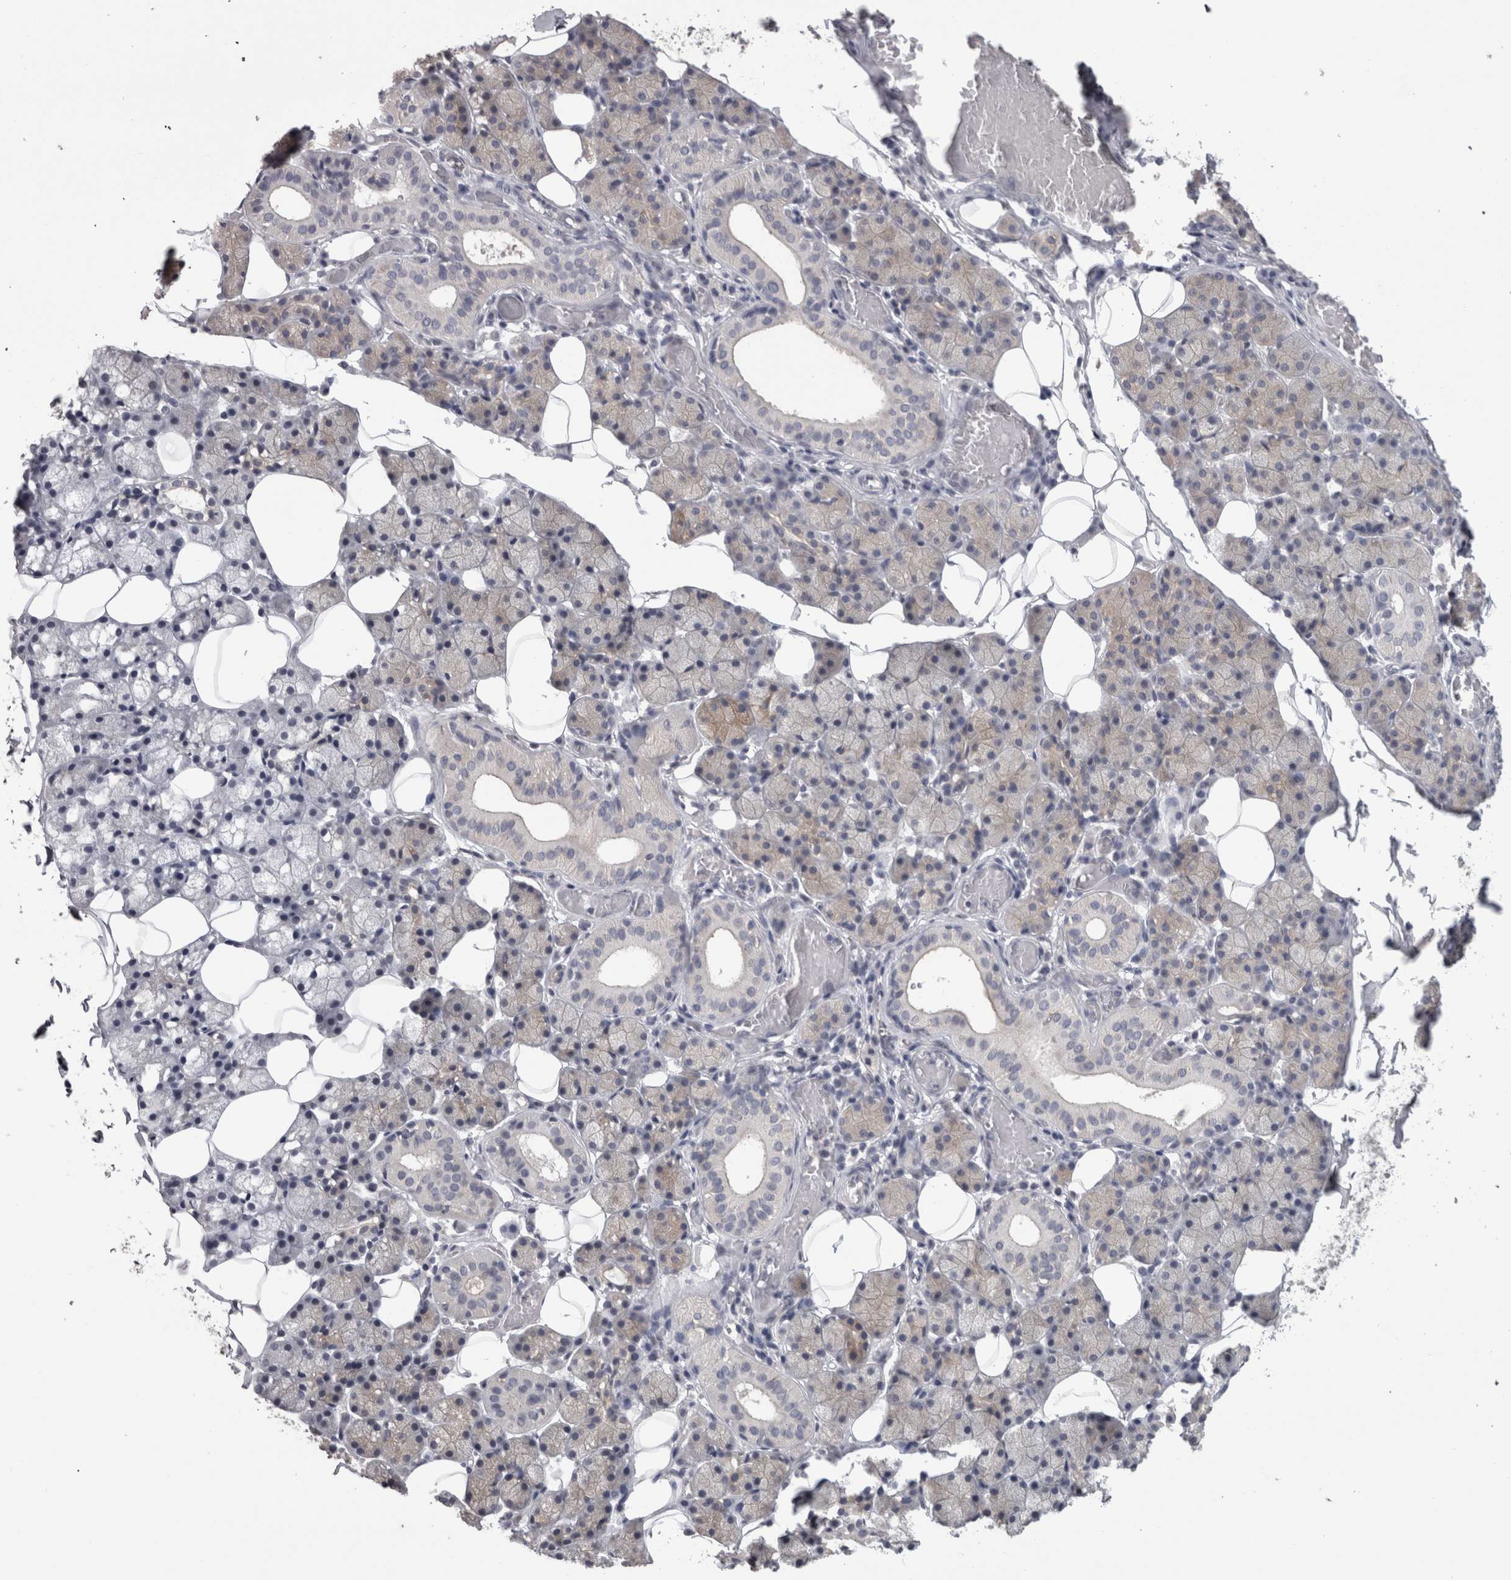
{"staining": {"intensity": "weak", "quantity": "<25%", "location": "cytoplasmic/membranous"}, "tissue": "salivary gland", "cell_type": "Glandular cells", "image_type": "normal", "snomed": [{"axis": "morphology", "description": "Normal tissue, NOS"}, {"axis": "topography", "description": "Salivary gland"}], "caption": "Immunohistochemistry (IHC) of normal human salivary gland shows no expression in glandular cells. The staining was performed using DAB to visualize the protein expression in brown, while the nuclei were stained in blue with hematoxylin (Magnification: 20x).", "gene": "LYZL6", "patient": {"sex": "female", "age": 33}}